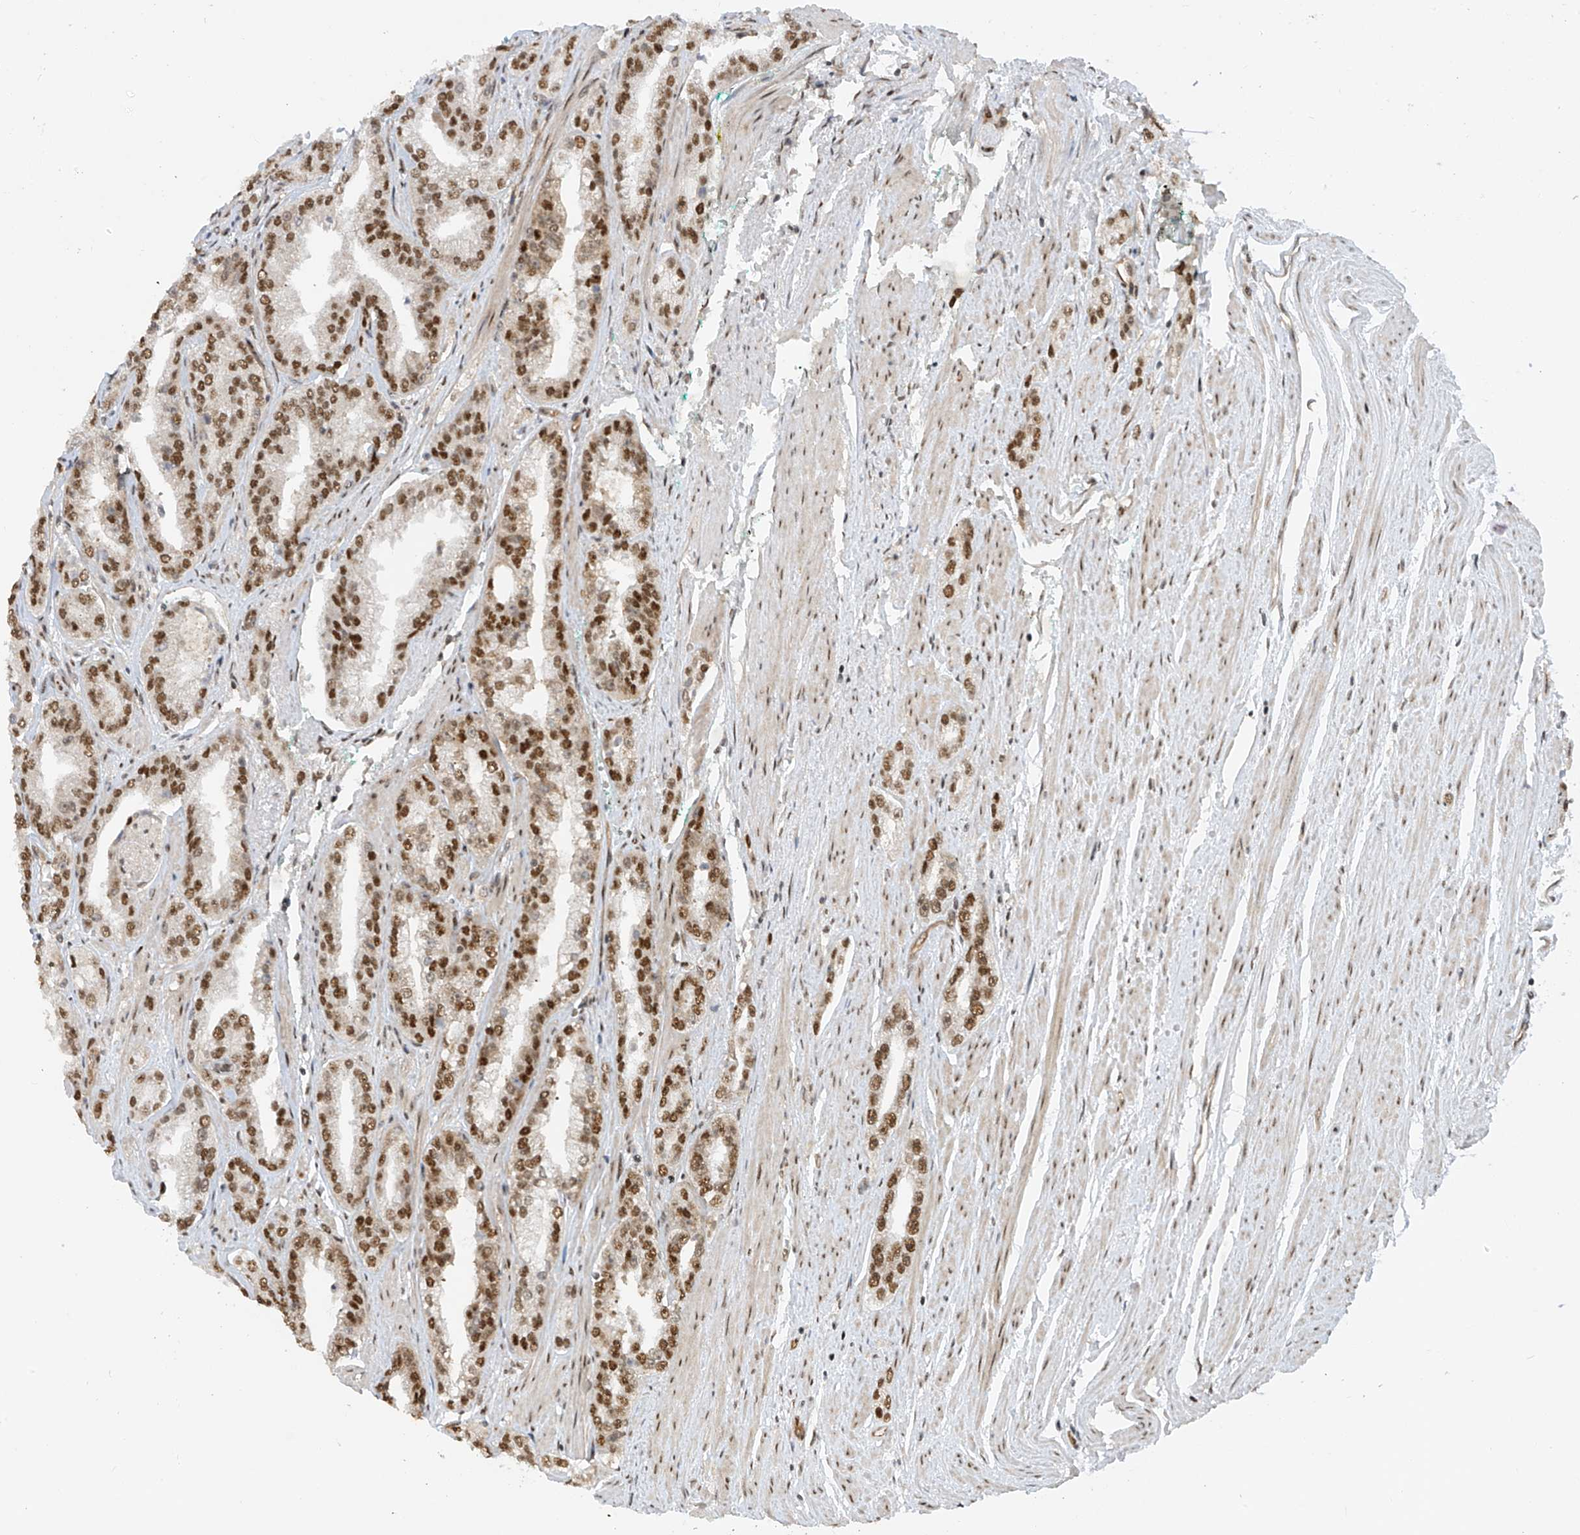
{"staining": {"intensity": "moderate", "quantity": ">75%", "location": "nuclear"}, "tissue": "prostate cancer", "cell_type": "Tumor cells", "image_type": "cancer", "snomed": [{"axis": "morphology", "description": "Adenocarcinoma, High grade"}, {"axis": "topography", "description": "Prostate"}], "caption": "Brown immunohistochemical staining in prostate adenocarcinoma (high-grade) shows moderate nuclear expression in about >75% of tumor cells.", "gene": "ARHGEF3", "patient": {"sex": "male", "age": 71}}